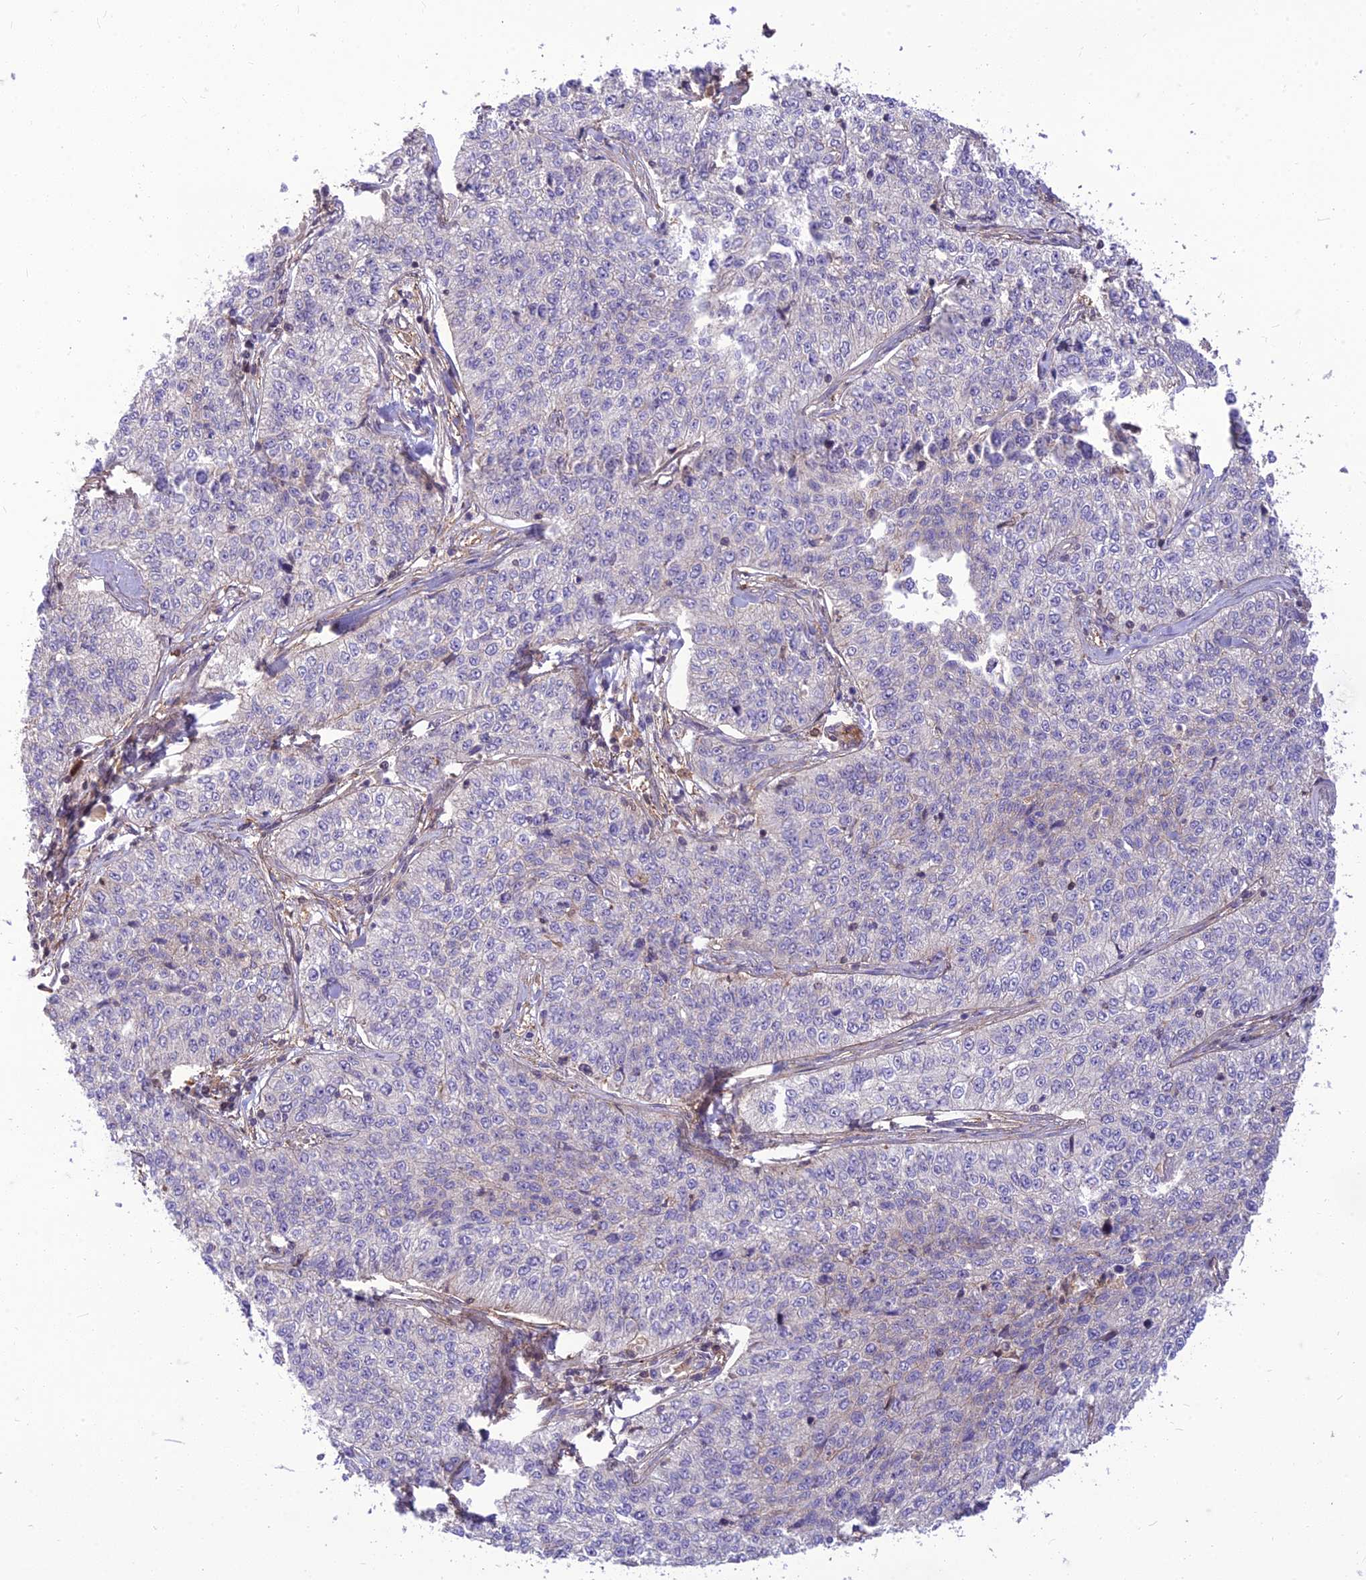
{"staining": {"intensity": "negative", "quantity": "none", "location": "none"}, "tissue": "cervical cancer", "cell_type": "Tumor cells", "image_type": "cancer", "snomed": [{"axis": "morphology", "description": "Squamous cell carcinoma, NOS"}, {"axis": "topography", "description": "Cervix"}], "caption": "A high-resolution micrograph shows immunohistochemistry (IHC) staining of cervical squamous cell carcinoma, which exhibits no significant expression in tumor cells.", "gene": "HPSE2", "patient": {"sex": "female", "age": 35}}